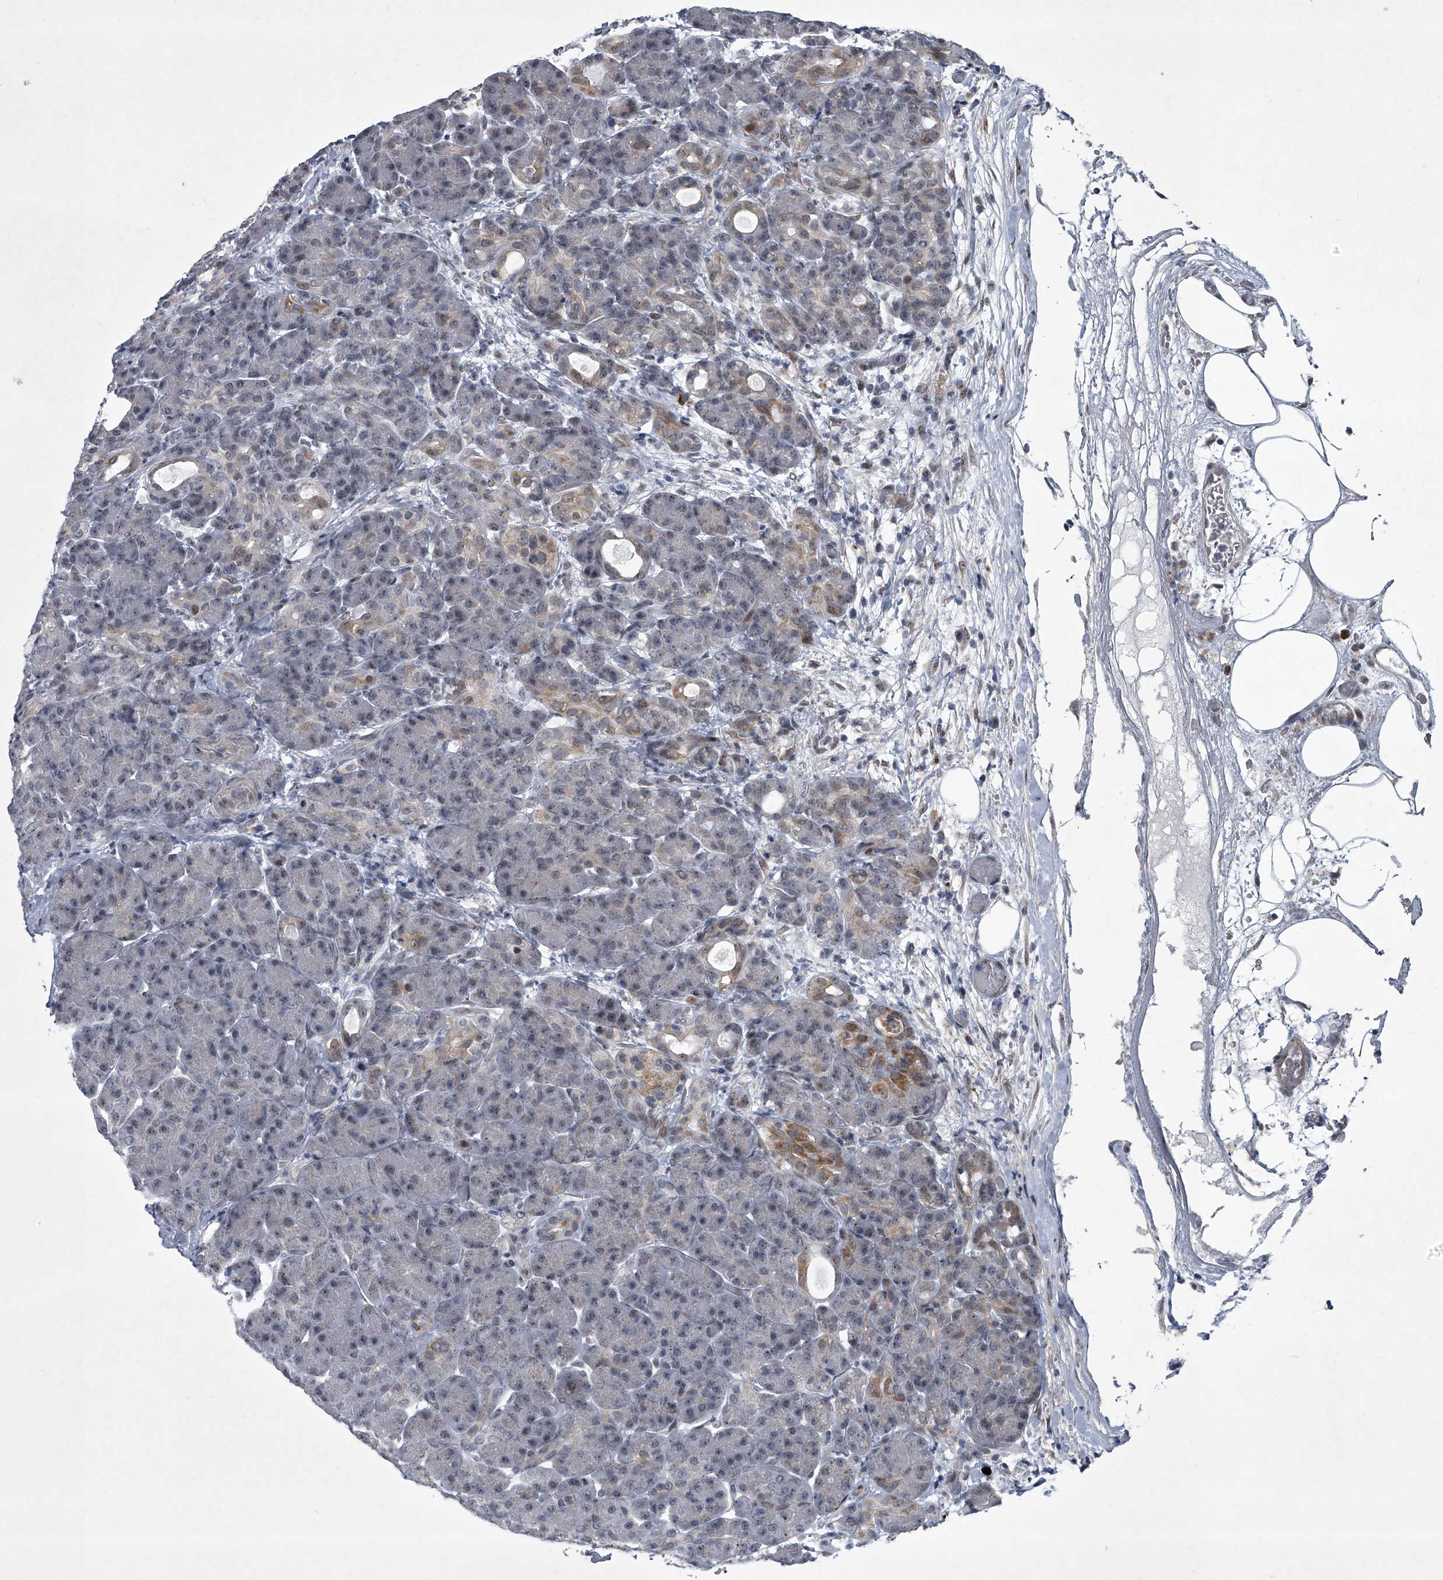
{"staining": {"intensity": "moderate", "quantity": "<25%", "location": "cytoplasmic/membranous"}, "tissue": "pancreas", "cell_type": "Exocrine glandular cells", "image_type": "normal", "snomed": [{"axis": "morphology", "description": "Normal tissue, NOS"}, {"axis": "topography", "description": "Pancreas"}], "caption": "A high-resolution micrograph shows immunohistochemistry staining of normal pancreas, which exhibits moderate cytoplasmic/membranous expression in about <25% of exocrine glandular cells. (IHC, brightfield microscopy, high magnification).", "gene": "MLLT1", "patient": {"sex": "male", "age": 63}}